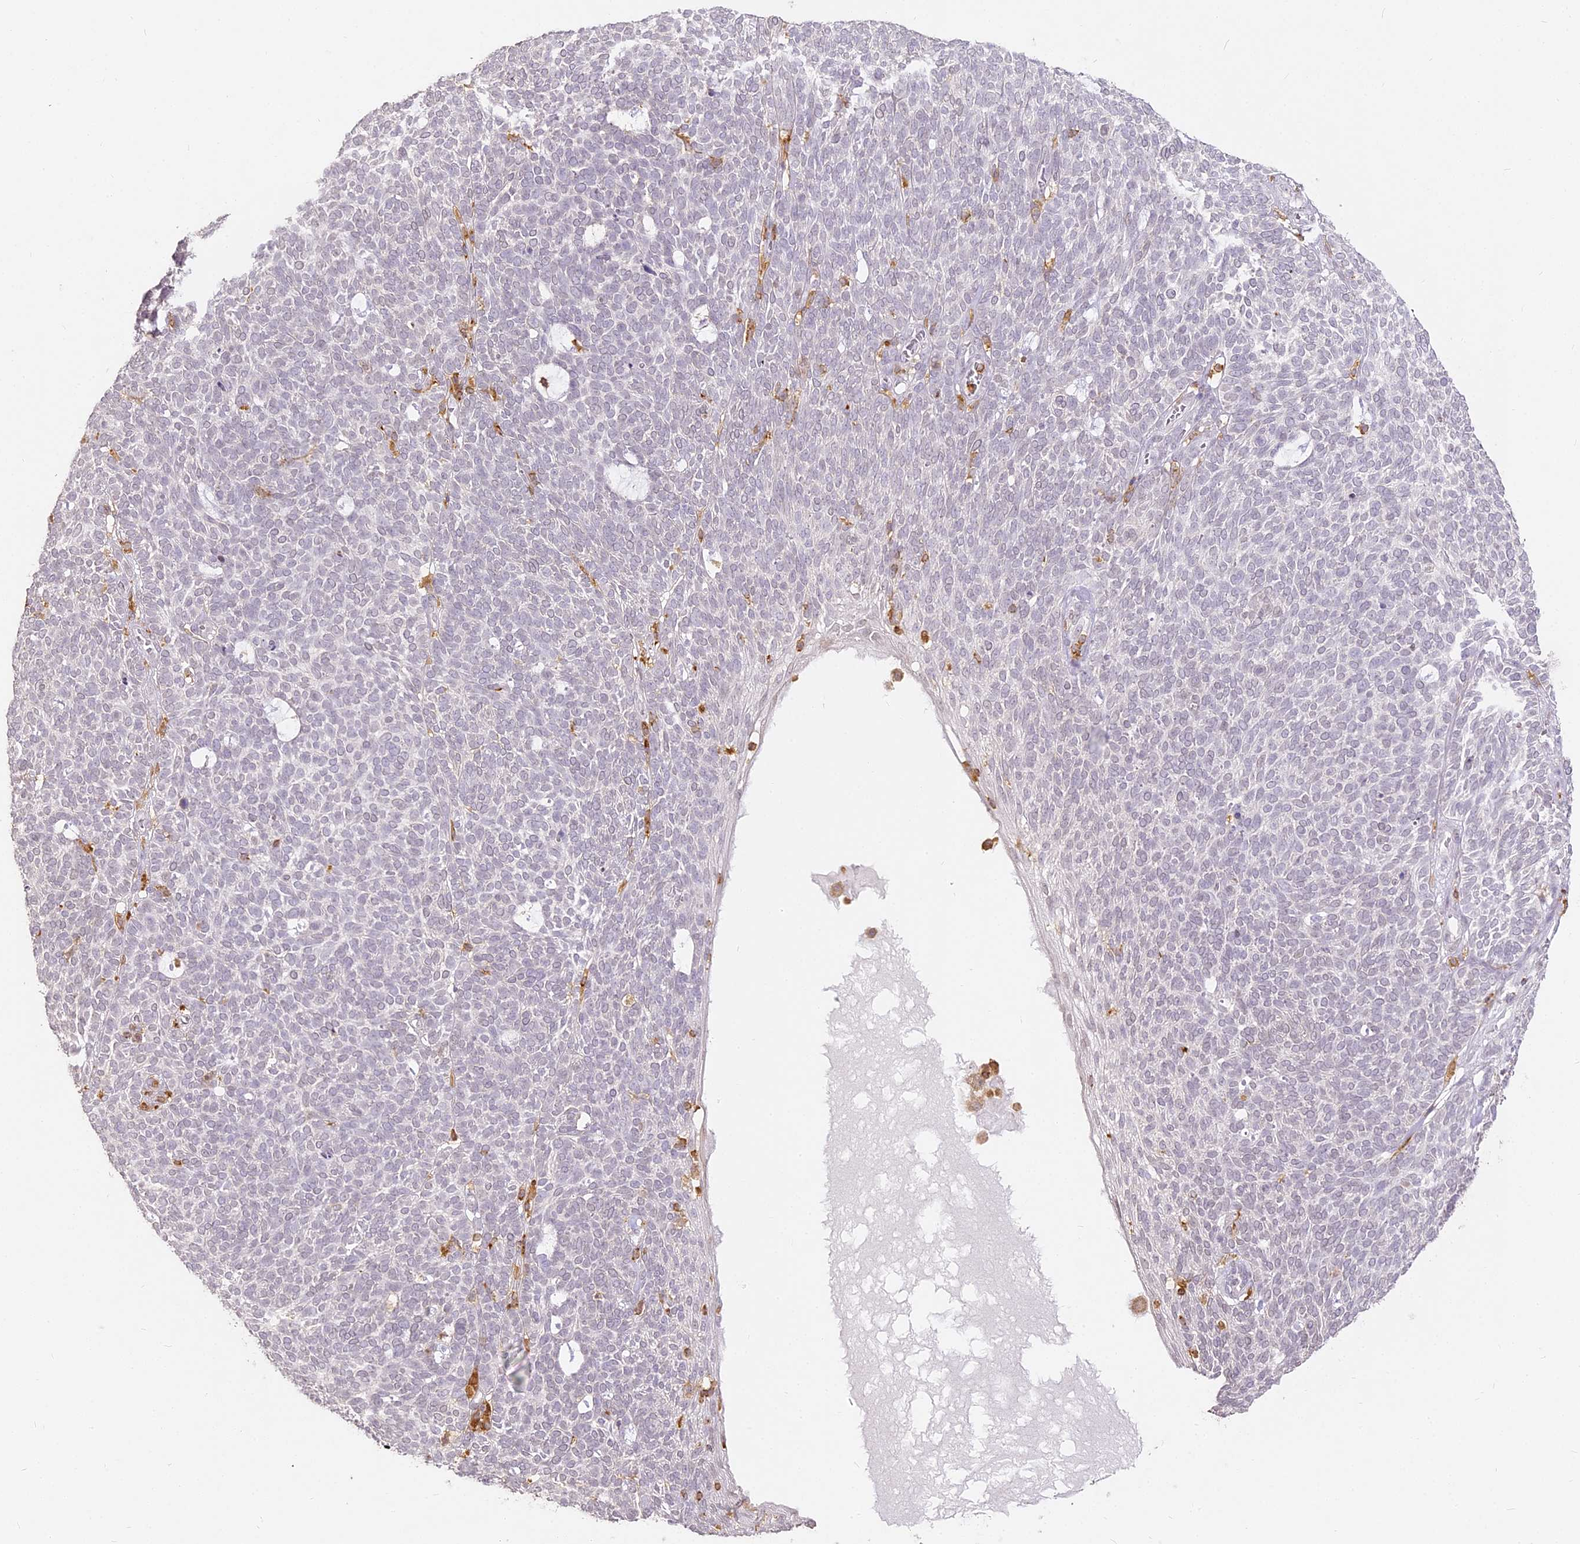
{"staining": {"intensity": "negative", "quantity": "none", "location": "none"}, "tissue": "skin cancer", "cell_type": "Tumor cells", "image_type": "cancer", "snomed": [{"axis": "morphology", "description": "Squamous cell carcinoma, NOS"}, {"axis": "topography", "description": "Skin"}], "caption": "Immunohistochemistry (IHC) histopathology image of human skin squamous cell carcinoma stained for a protein (brown), which displays no positivity in tumor cells. (Brightfield microscopy of DAB immunohistochemistry (IHC) at high magnification).", "gene": "DOCK2", "patient": {"sex": "female", "age": 90}}